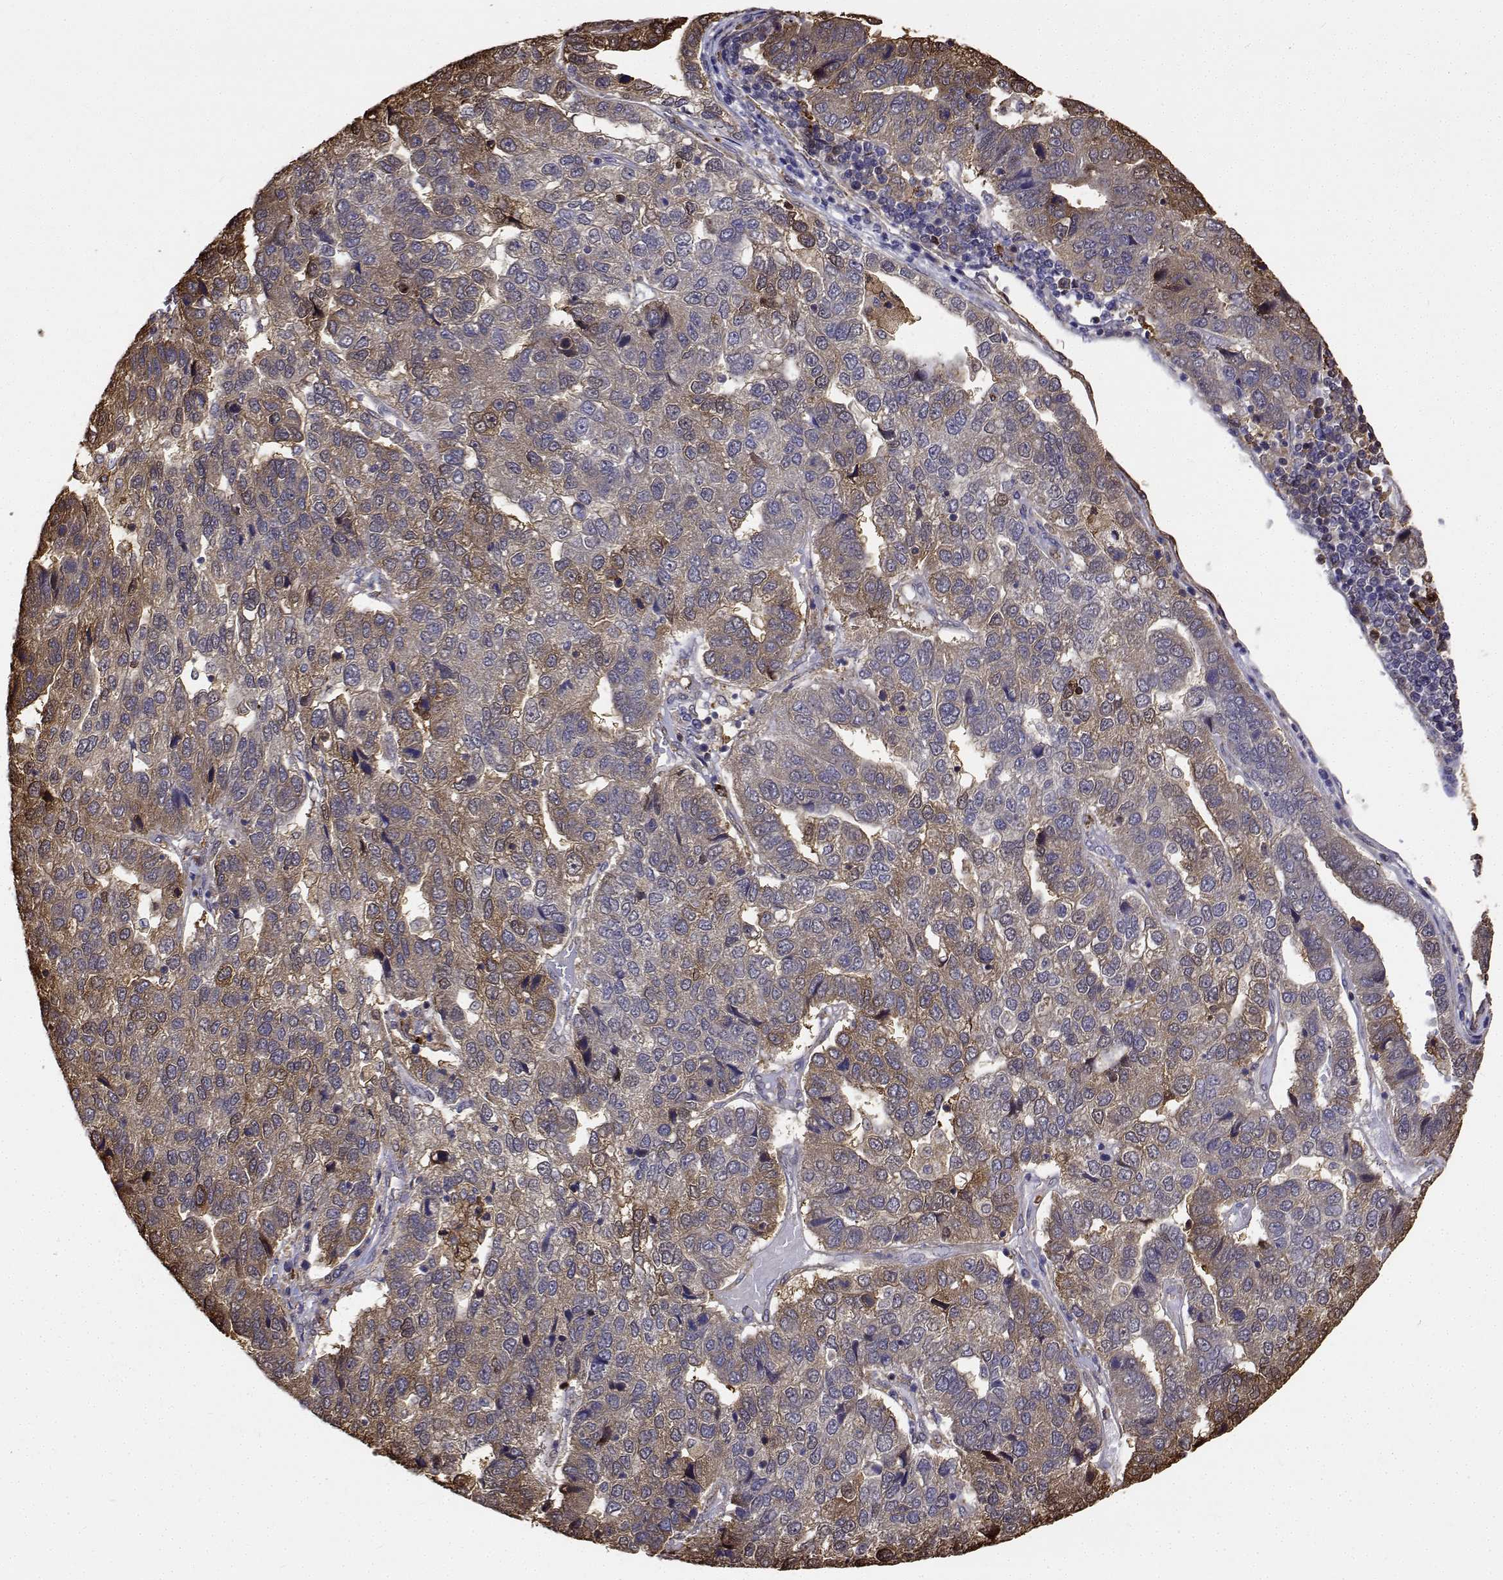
{"staining": {"intensity": "moderate", "quantity": "25%-75%", "location": "cytoplasmic/membranous"}, "tissue": "pancreatic cancer", "cell_type": "Tumor cells", "image_type": "cancer", "snomed": [{"axis": "morphology", "description": "Adenocarcinoma, NOS"}, {"axis": "topography", "description": "Pancreas"}], "caption": "Protein expression by immunohistochemistry exhibits moderate cytoplasmic/membranous positivity in about 25%-75% of tumor cells in pancreatic cancer (adenocarcinoma).", "gene": "PCID2", "patient": {"sex": "female", "age": 61}}